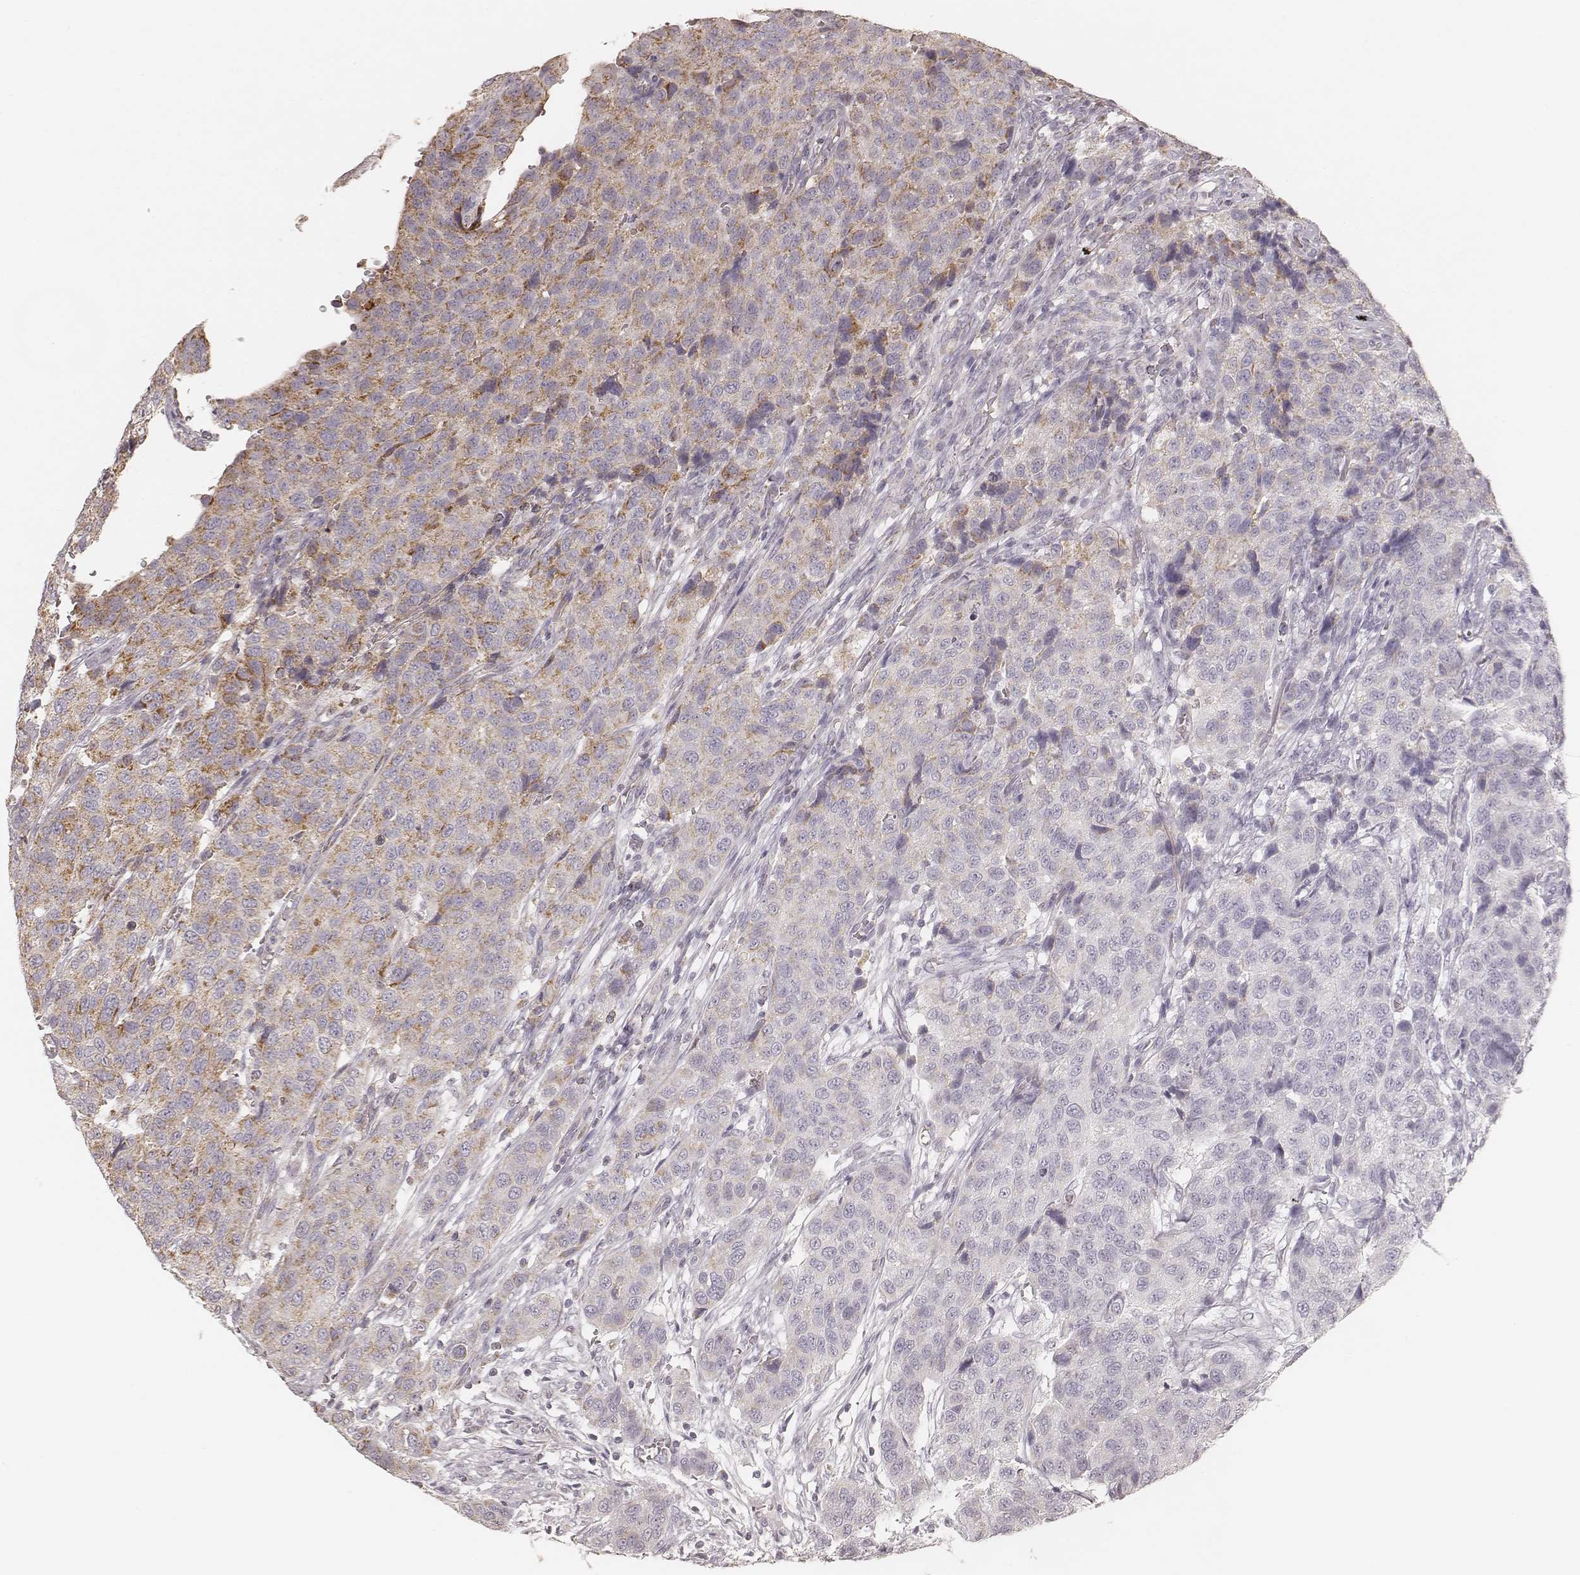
{"staining": {"intensity": "moderate", "quantity": ">75%", "location": "cytoplasmic/membranous"}, "tissue": "urothelial cancer", "cell_type": "Tumor cells", "image_type": "cancer", "snomed": [{"axis": "morphology", "description": "Urothelial carcinoma, High grade"}, {"axis": "topography", "description": "Urinary bladder"}], "caption": "An immunohistochemistry micrograph of neoplastic tissue is shown. Protein staining in brown labels moderate cytoplasmic/membranous positivity in urothelial cancer within tumor cells.", "gene": "CS", "patient": {"sex": "female", "age": 58}}